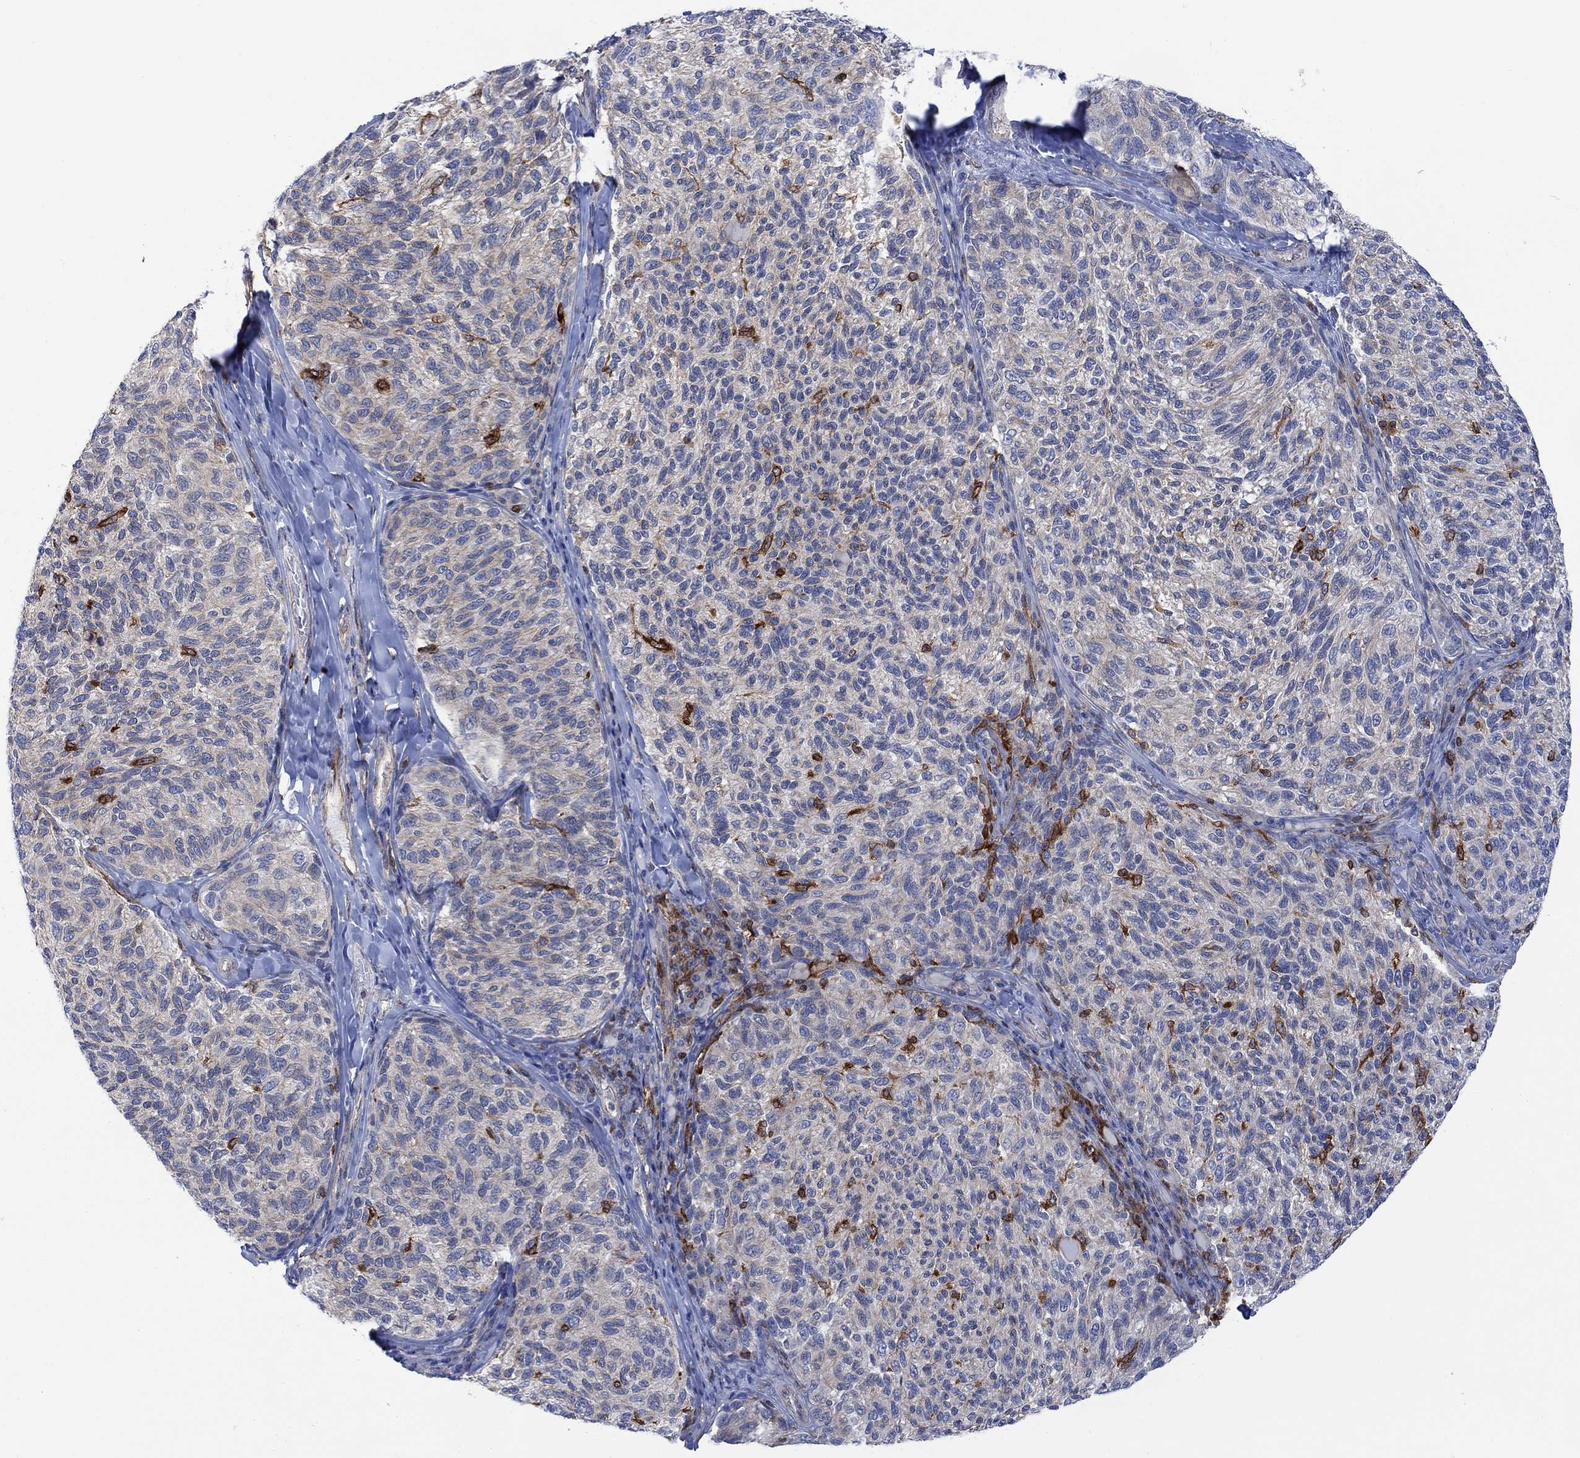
{"staining": {"intensity": "negative", "quantity": "none", "location": "none"}, "tissue": "melanoma", "cell_type": "Tumor cells", "image_type": "cancer", "snomed": [{"axis": "morphology", "description": "Malignant melanoma, NOS"}, {"axis": "topography", "description": "Skin"}], "caption": "IHC histopathology image of neoplastic tissue: melanoma stained with DAB displays no significant protein expression in tumor cells.", "gene": "GBP5", "patient": {"sex": "female", "age": 73}}